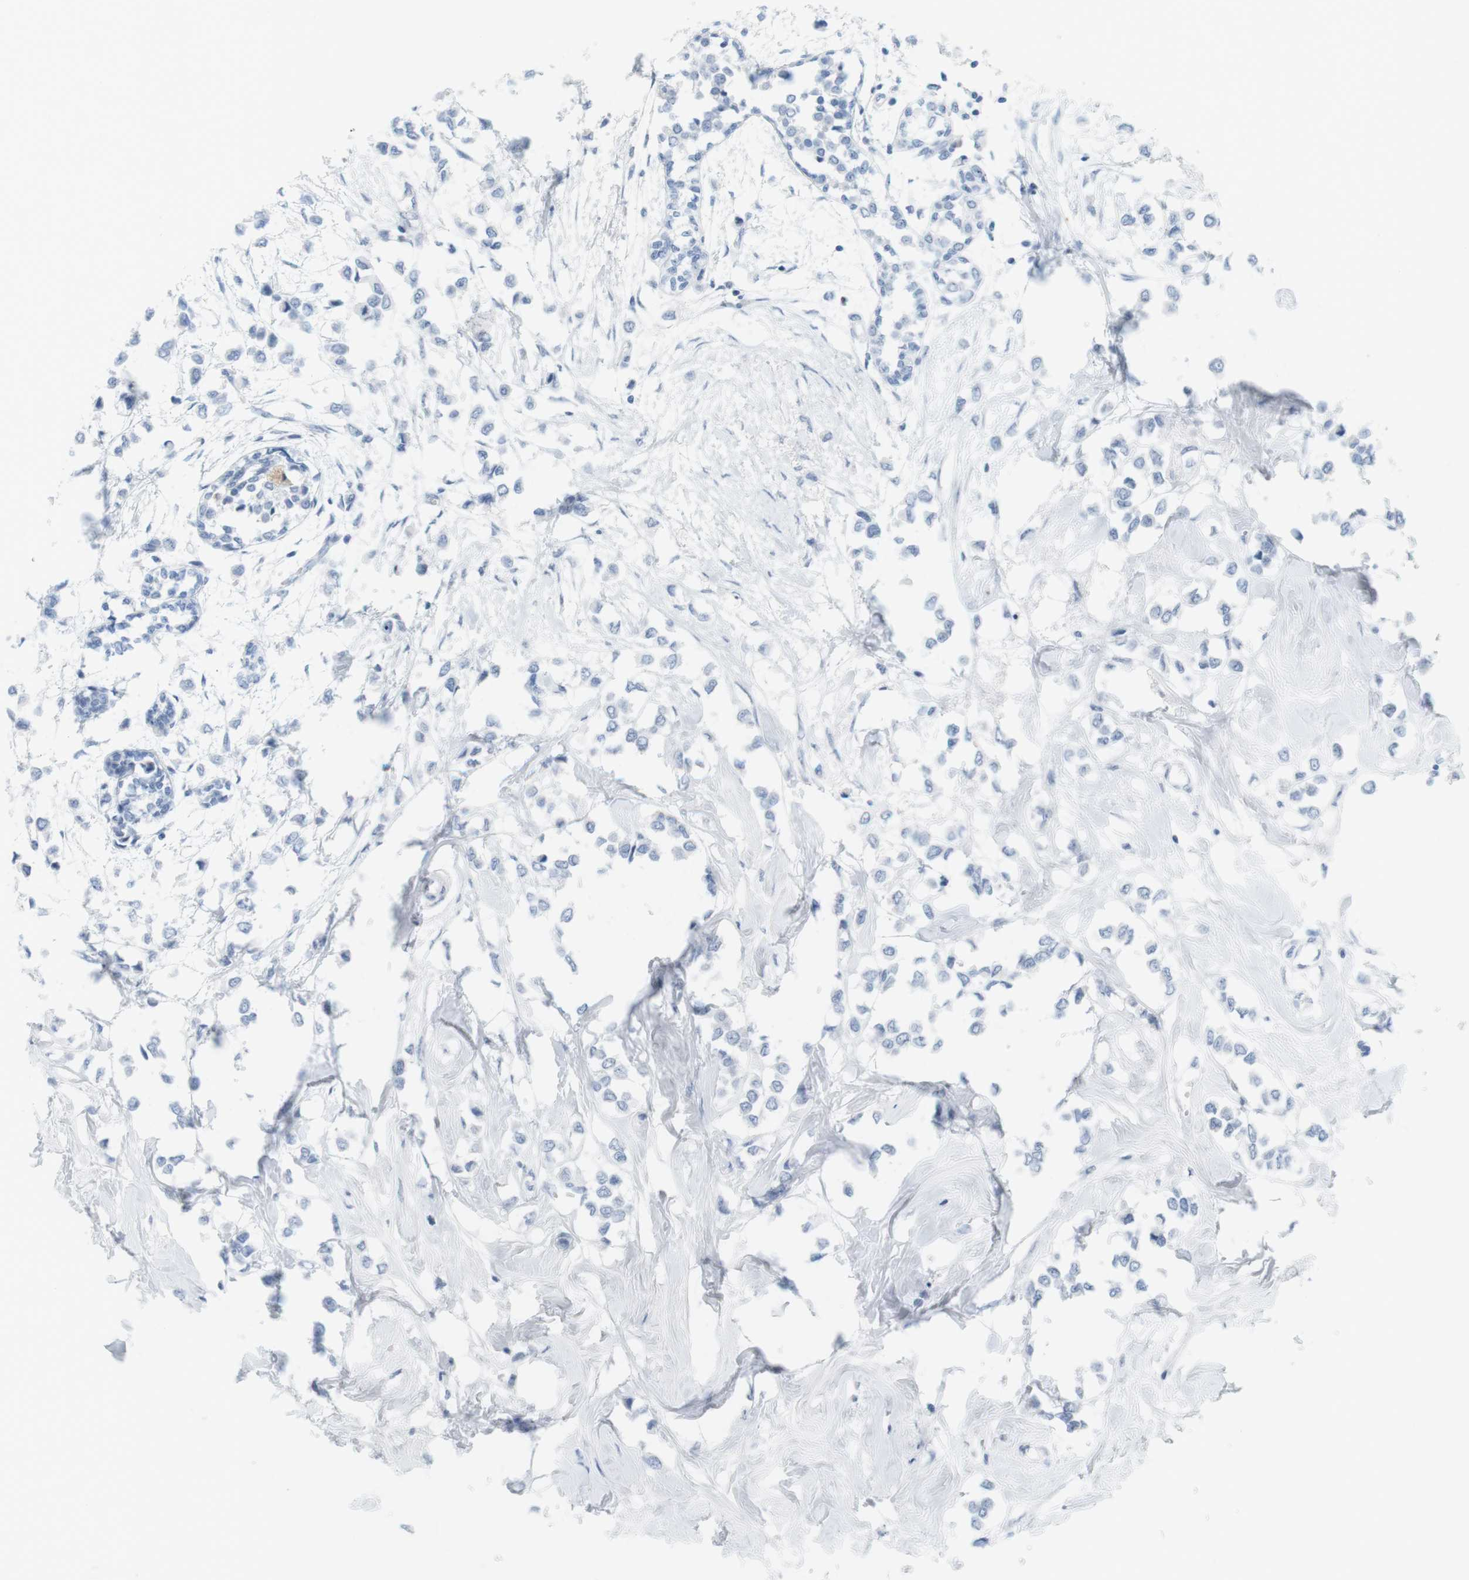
{"staining": {"intensity": "negative", "quantity": "none", "location": "none"}, "tissue": "breast cancer", "cell_type": "Tumor cells", "image_type": "cancer", "snomed": [{"axis": "morphology", "description": "Lobular carcinoma"}, {"axis": "topography", "description": "Breast"}], "caption": "There is no significant staining in tumor cells of breast lobular carcinoma.", "gene": "CREB3L2", "patient": {"sex": "female", "age": 51}}